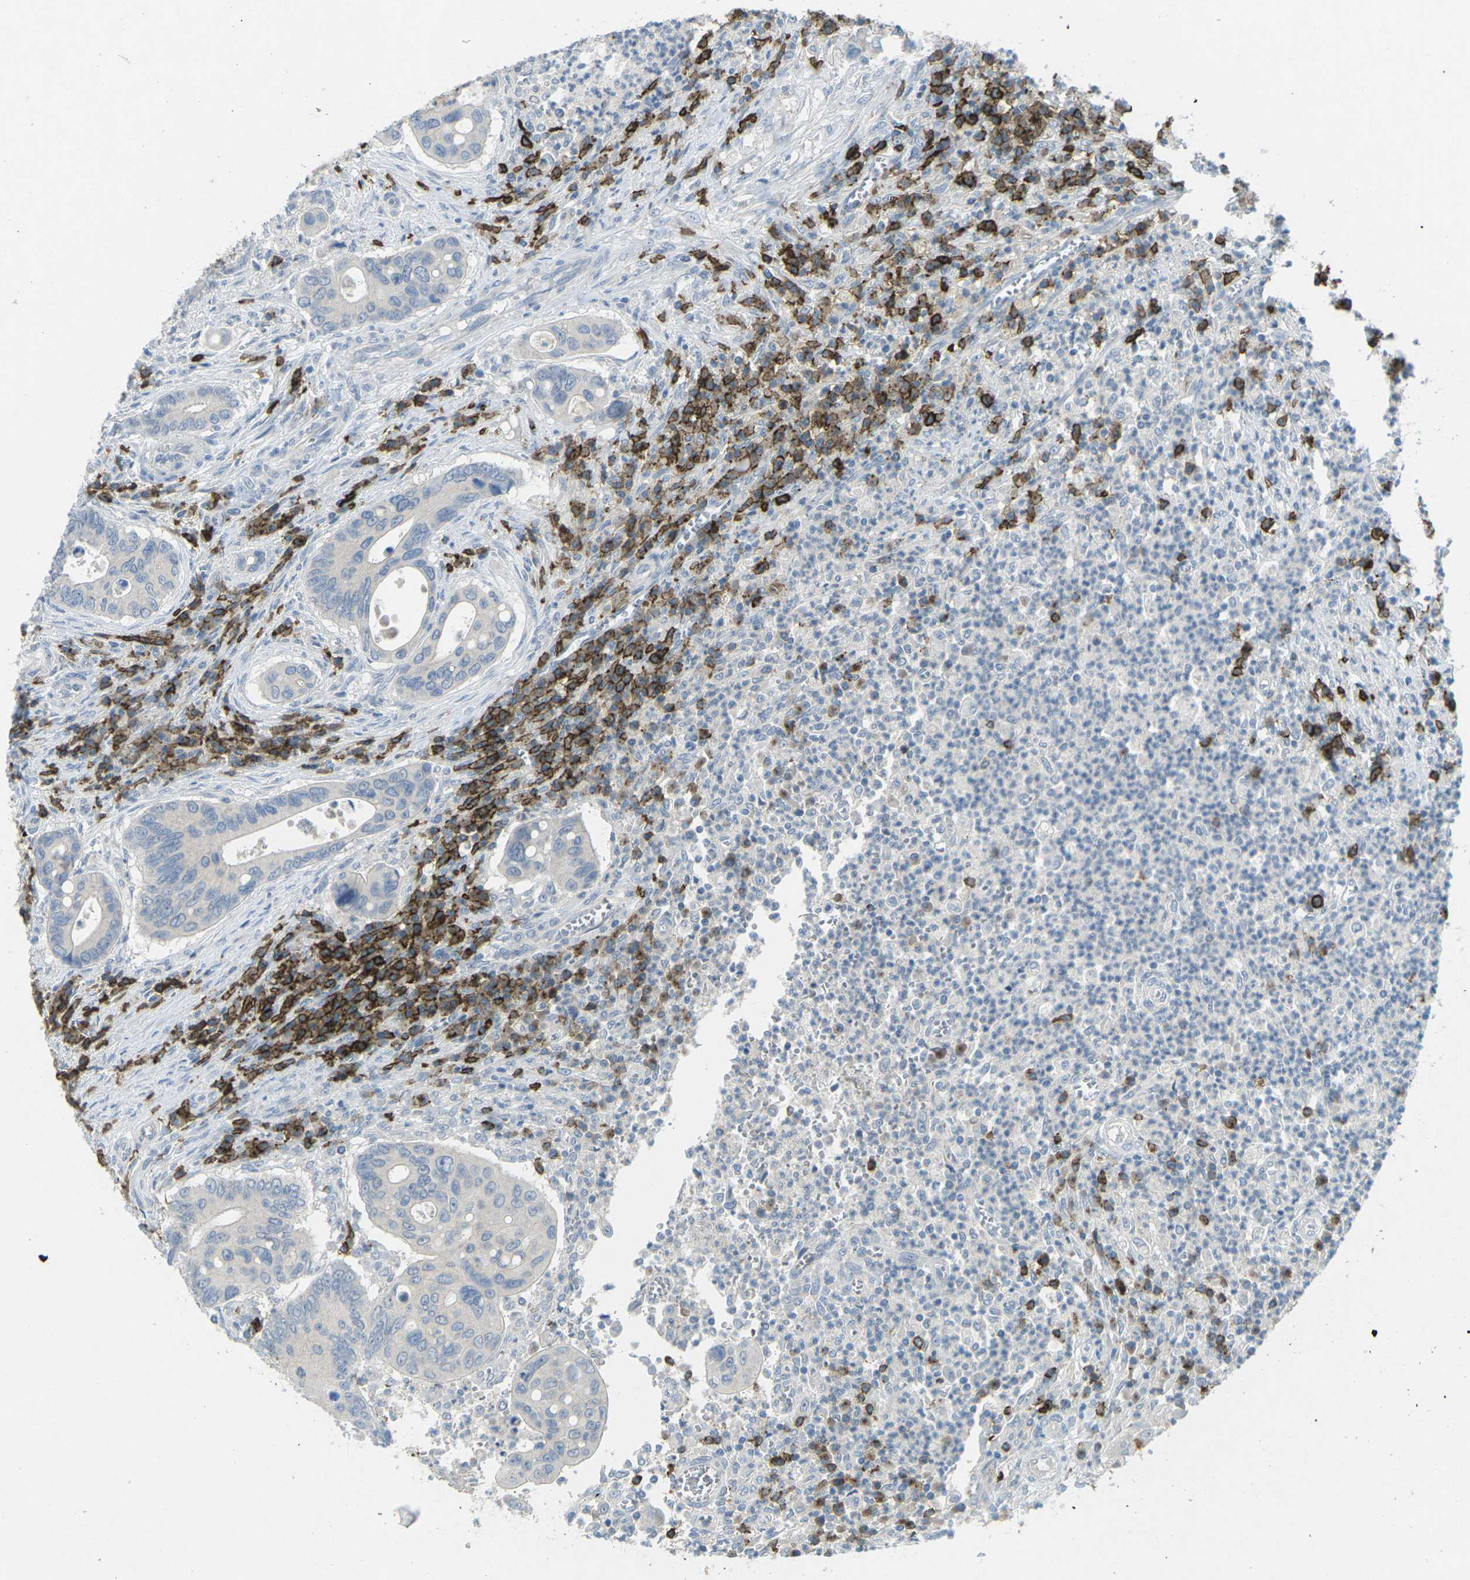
{"staining": {"intensity": "negative", "quantity": "none", "location": "none"}, "tissue": "colorectal cancer", "cell_type": "Tumor cells", "image_type": "cancer", "snomed": [{"axis": "morphology", "description": "Inflammation, NOS"}, {"axis": "morphology", "description": "Adenocarcinoma, NOS"}, {"axis": "topography", "description": "Colon"}], "caption": "The image shows no staining of tumor cells in colorectal cancer (adenocarcinoma). (DAB immunohistochemistry (IHC) with hematoxylin counter stain).", "gene": "CD19", "patient": {"sex": "male", "age": 72}}